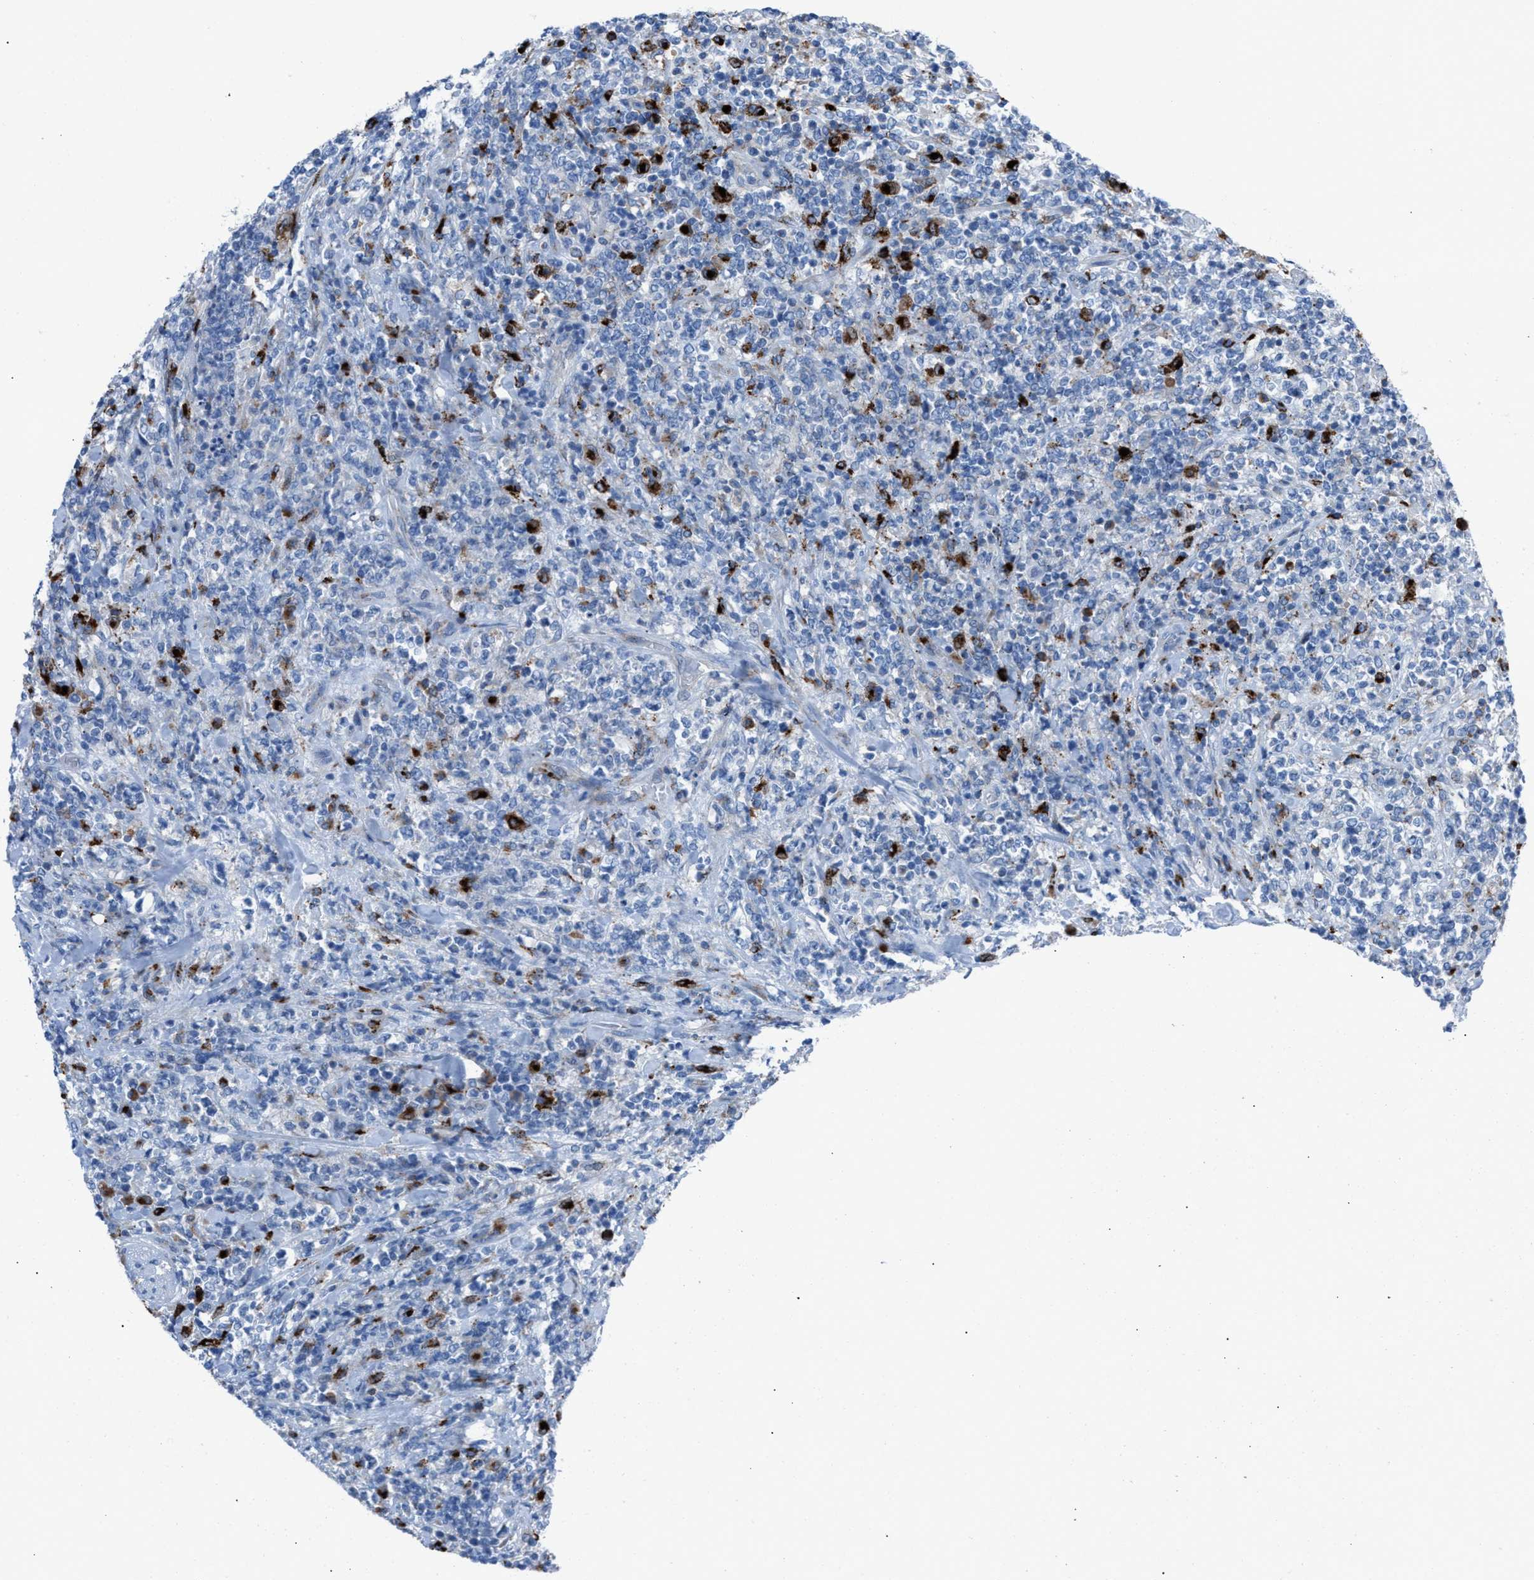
{"staining": {"intensity": "negative", "quantity": "none", "location": "none"}, "tissue": "lymphoma", "cell_type": "Tumor cells", "image_type": "cancer", "snomed": [{"axis": "morphology", "description": "Malignant lymphoma, non-Hodgkin's type, High grade"}, {"axis": "topography", "description": "Soft tissue"}], "caption": "Tumor cells show no significant expression in high-grade malignant lymphoma, non-Hodgkin's type. (IHC, brightfield microscopy, high magnification).", "gene": "CD1B", "patient": {"sex": "male", "age": 18}}